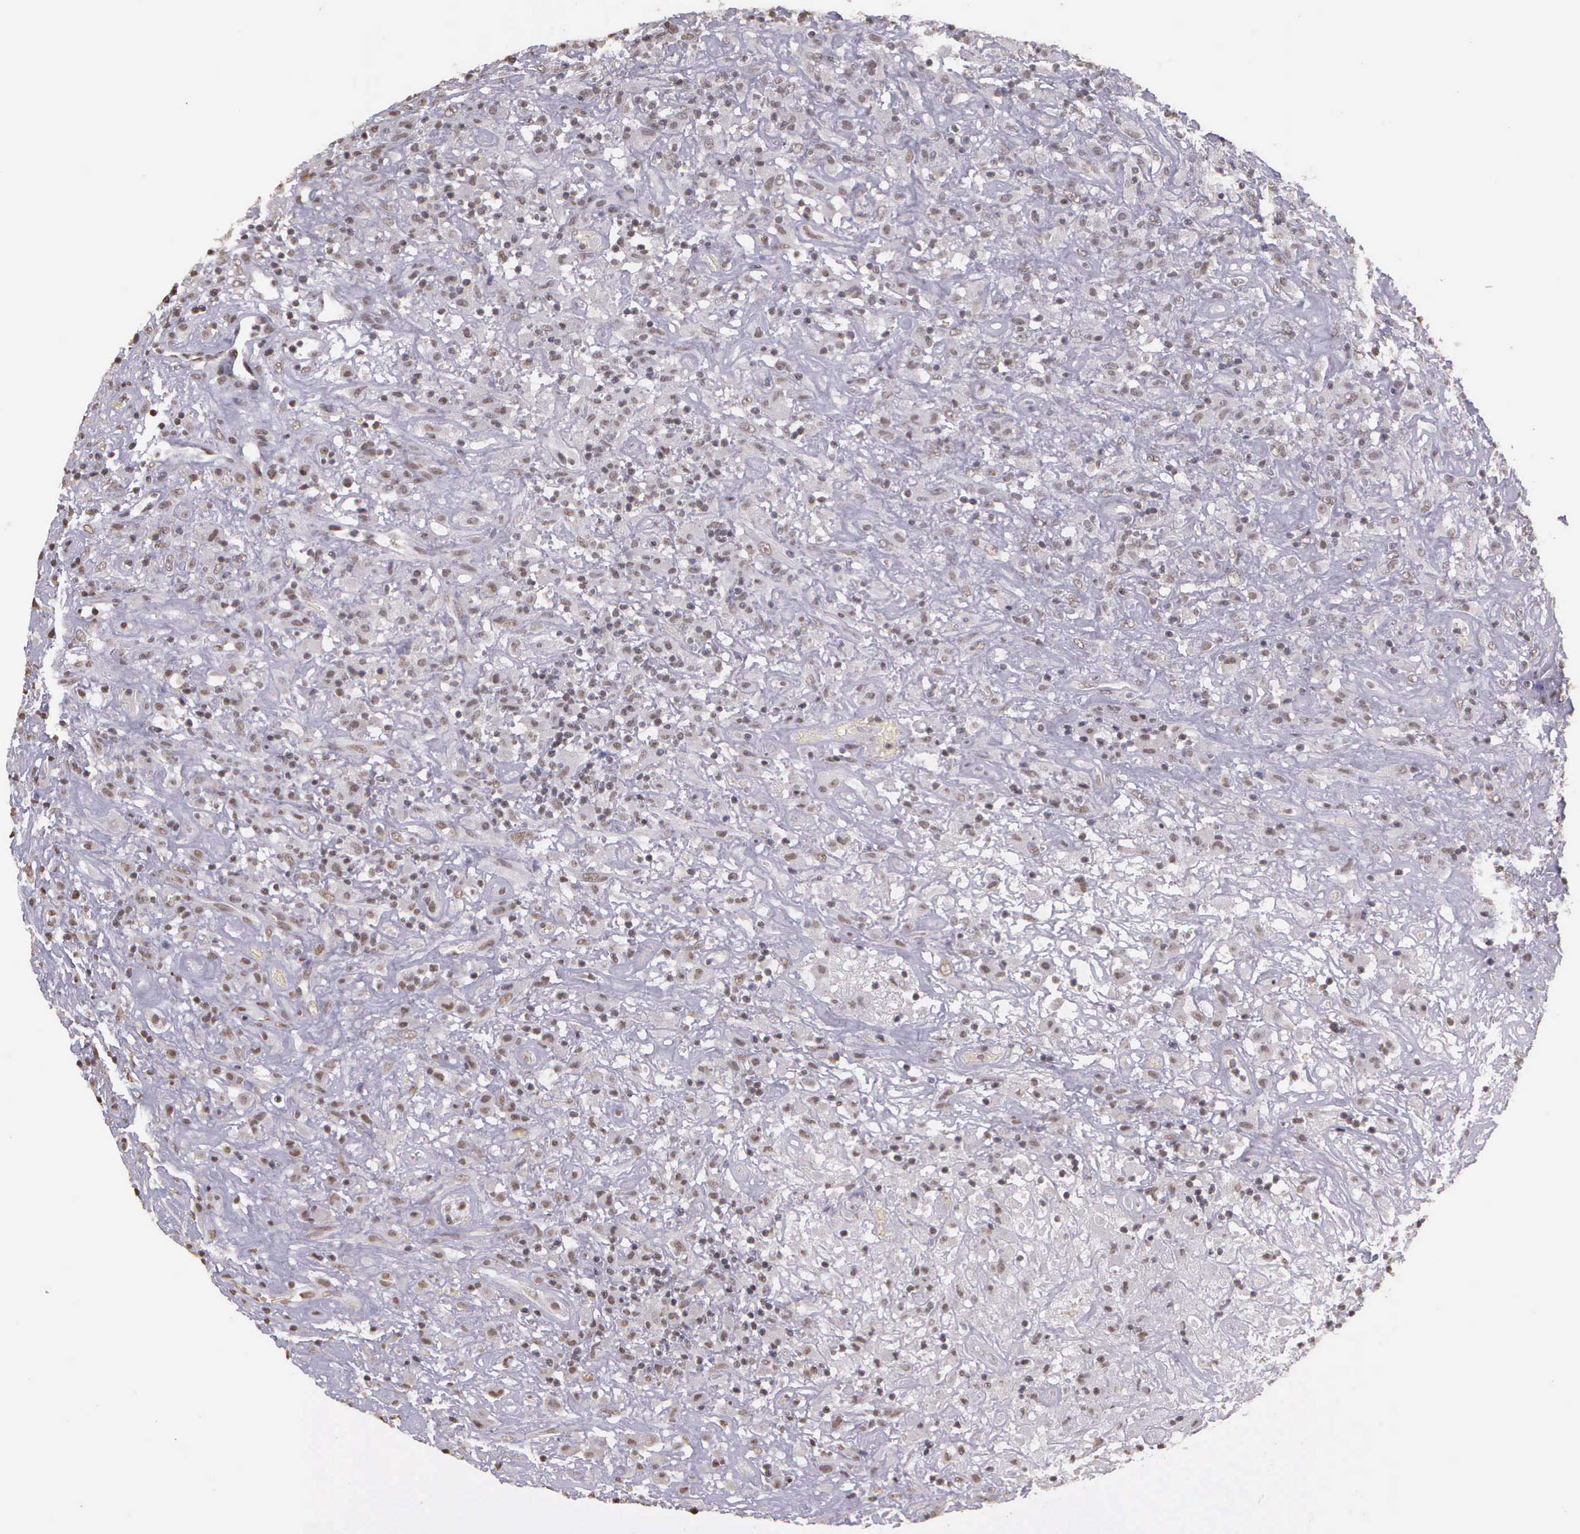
{"staining": {"intensity": "negative", "quantity": "none", "location": "none"}, "tissue": "lymphoma", "cell_type": "Tumor cells", "image_type": "cancer", "snomed": [{"axis": "morphology", "description": "Hodgkin's disease, NOS"}, {"axis": "topography", "description": "Lymph node"}], "caption": "A high-resolution histopathology image shows immunohistochemistry (IHC) staining of lymphoma, which demonstrates no significant staining in tumor cells. (DAB IHC visualized using brightfield microscopy, high magnification).", "gene": "ARMCX5", "patient": {"sex": "male", "age": 46}}